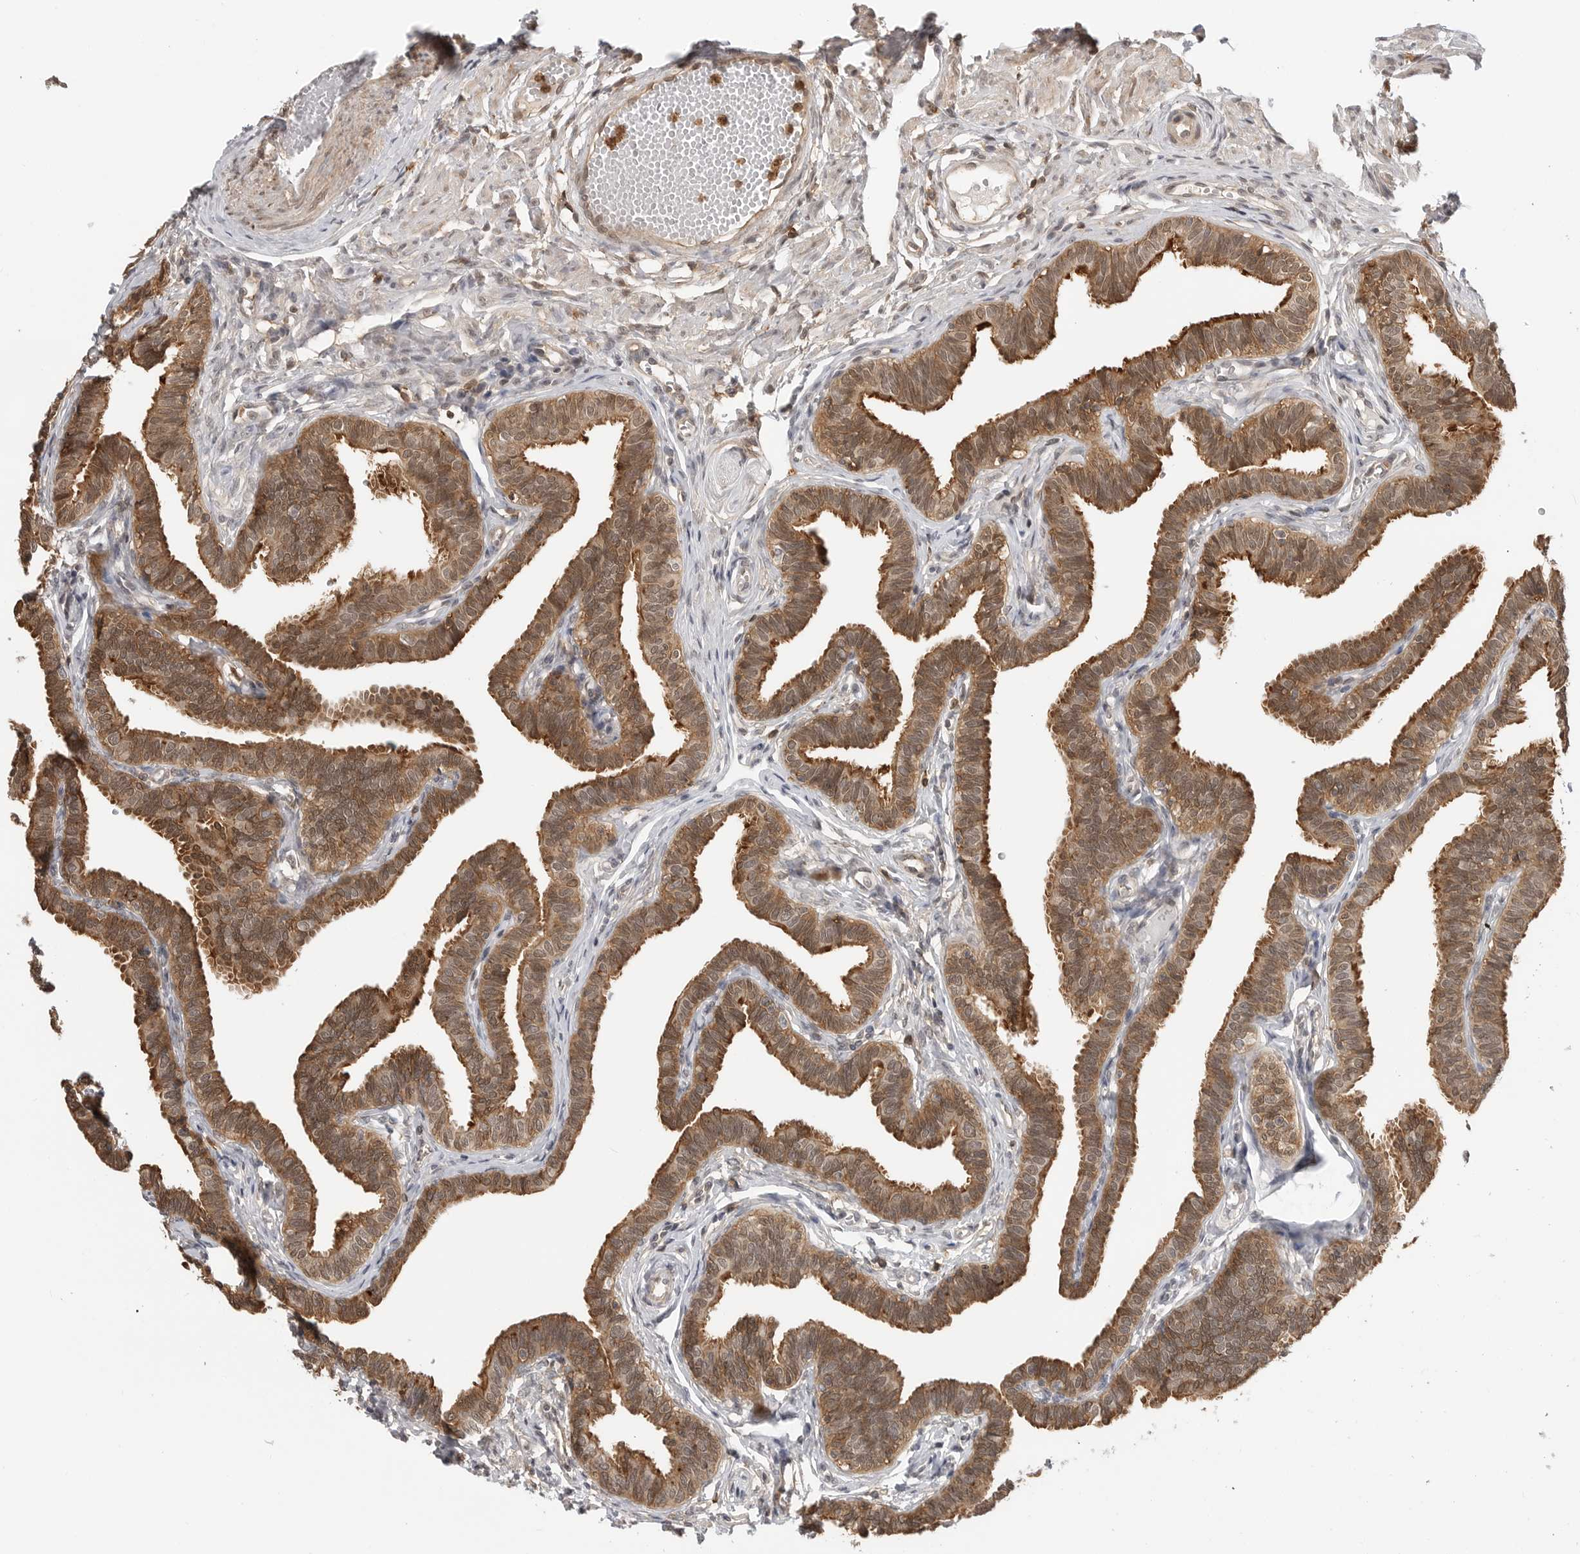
{"staining": {"intensity": "moderate", "quantity": ">75%", "location": "cytoplasmic/membranous"}, "tissue": "fallopian tube", "cell_type": "Glandular cells", "image_type": "normal", "snomed": [{"axis": "morphology", "description": "Normal tissue, NOS"}, {"axis": "topography", "description": "Fallopian tube"}, {"axis": "topography", "description": "Ovary"}], "caption": "Immunohistochemical staining of normal human fallopian tube reveals >75% levels of moderate cytoplasmic/membranous protein positivity in approximately >75% of glandular cells.", "gene": "ANXA11", "patient": {"sex": "female", "age": 23}}